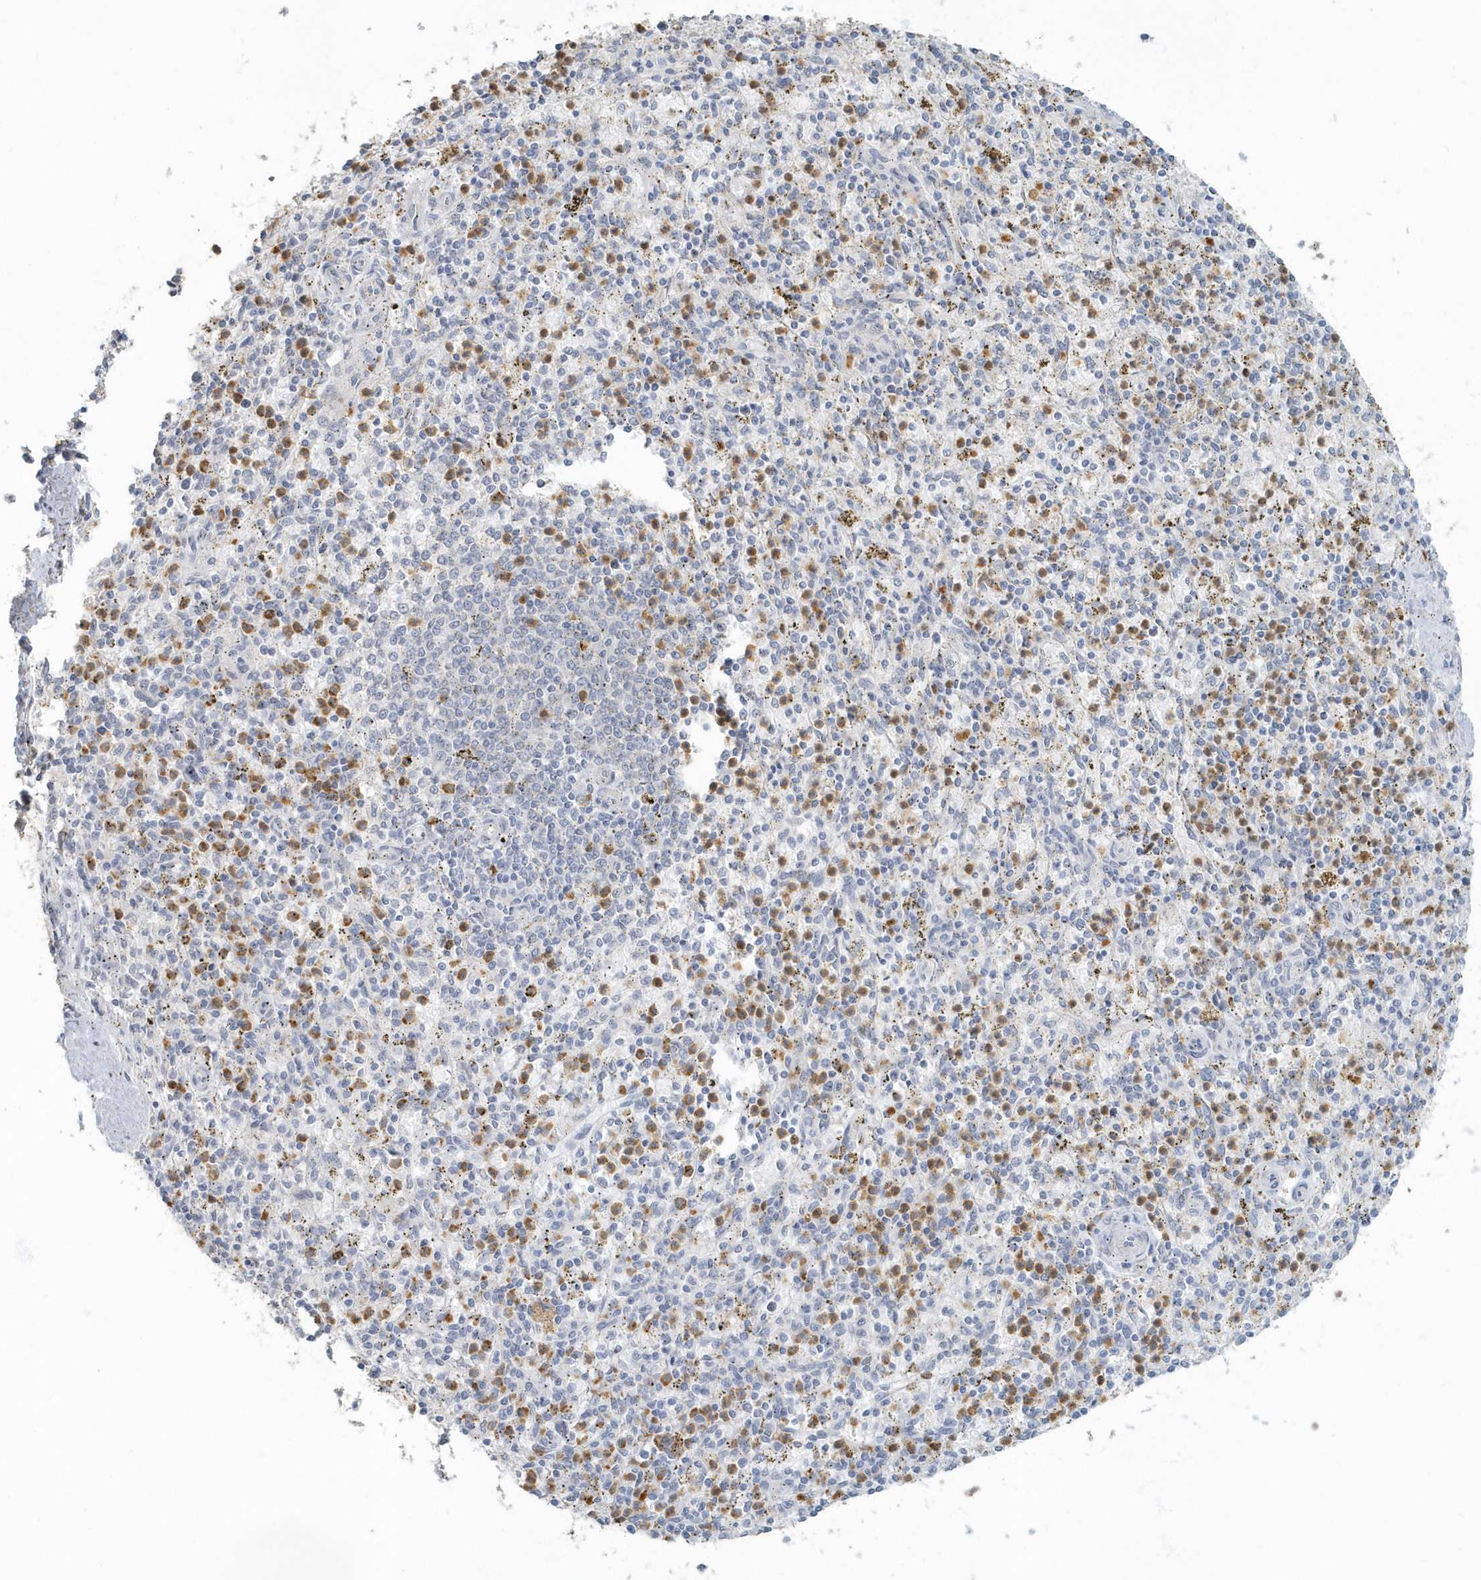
{"staining": {"intensity": "weak", "quantity": "<25%", "location": "cytoplasmic/membranous"}, "tissue": "spleen", "cell_type": "Cells in red pulp", "image_type": "normal", "snomed": [{"axis": "morphology", "description": "Normal tissue, NOS"}, {"axis": "topography", "description": "Spleen"}], "caption": "Immunohistochemistry (IHC) of benign human spleen reveals no expression in cells in red pulp.", "gene": "MYOT", "patient": {"sex": "male", "age": 72}}